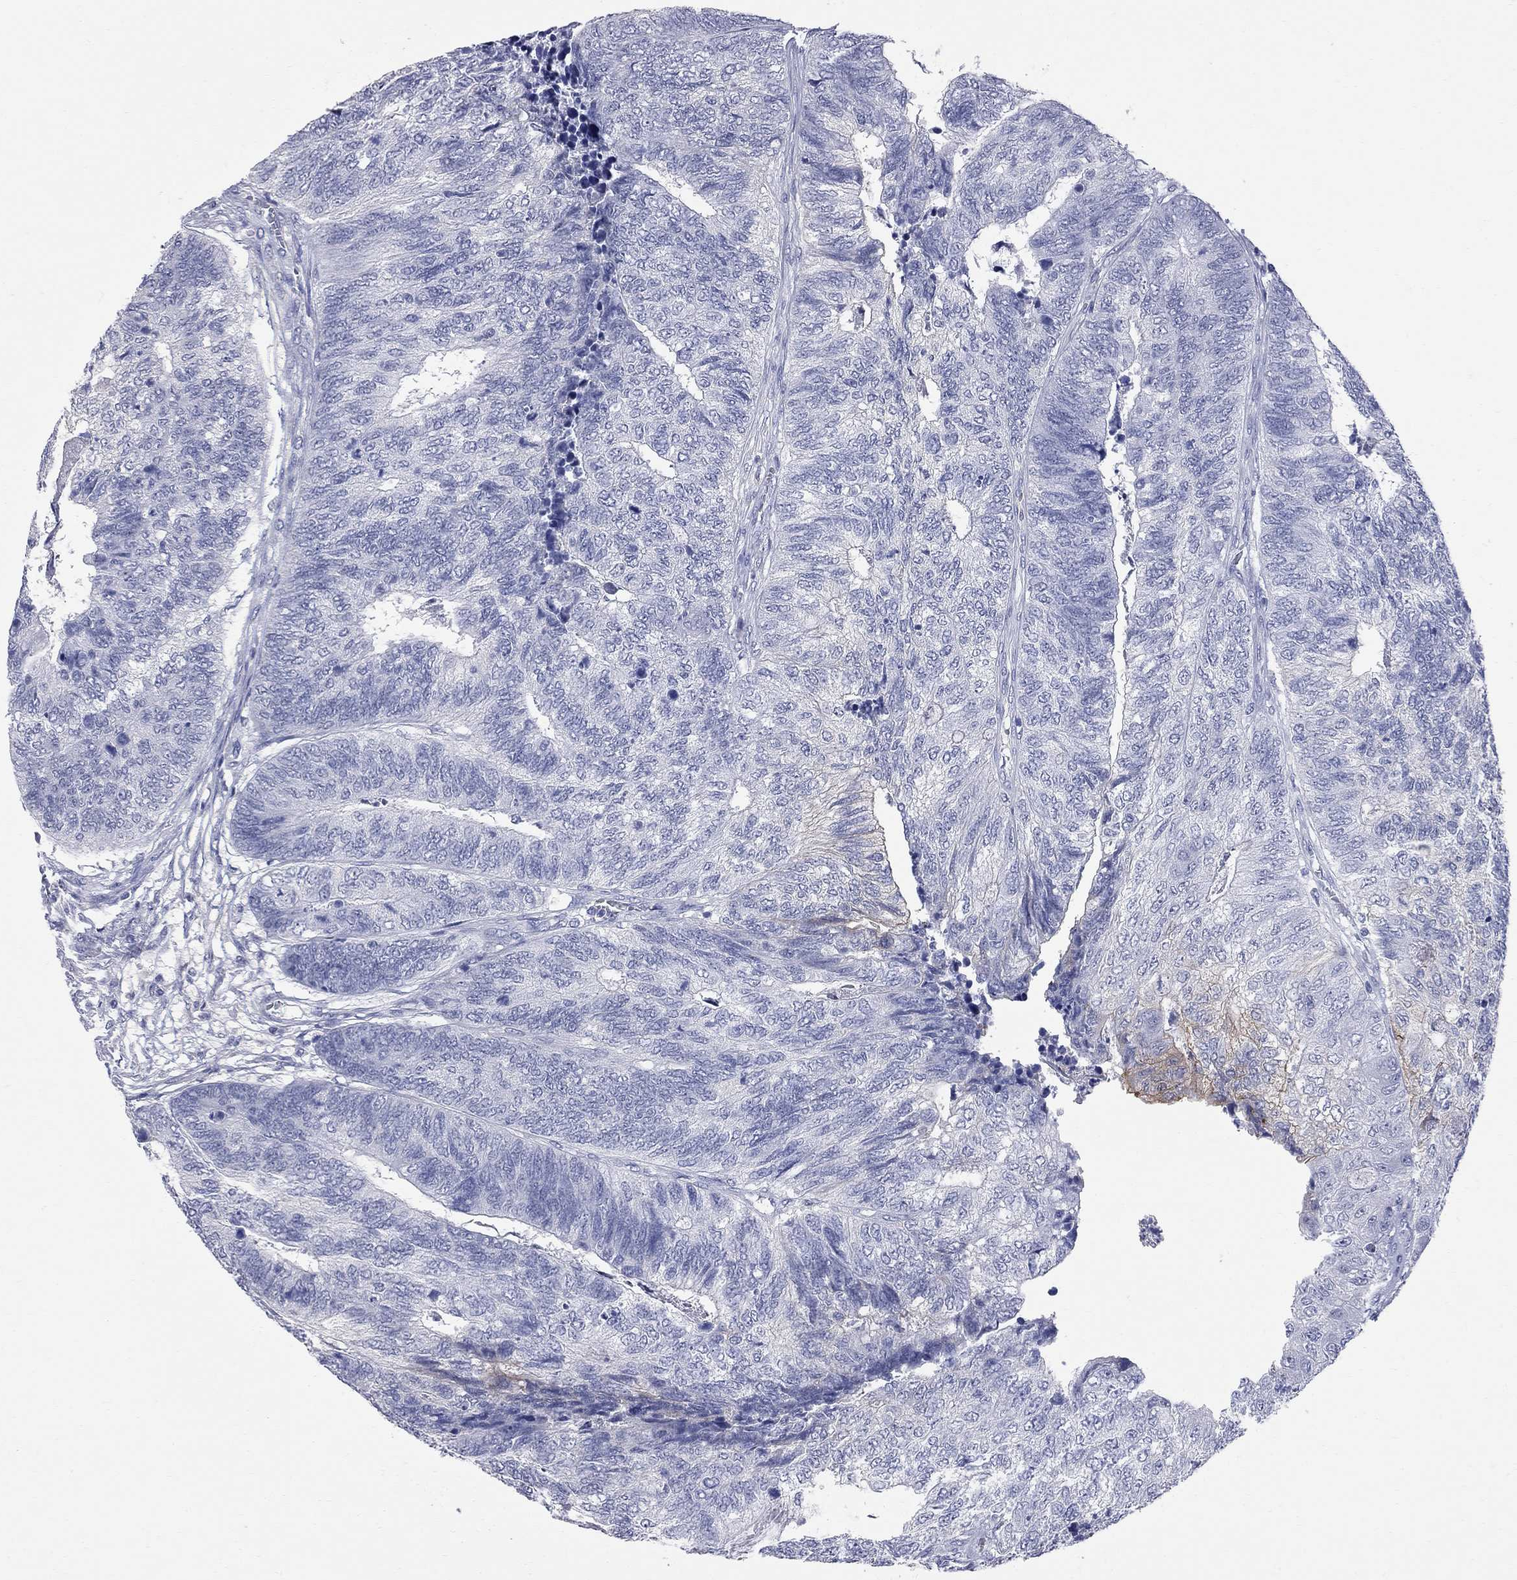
{"staining": {"intensity": "weak", "quantity": "<25%", "location": "cytoplasmic/membranous"}, "tissue": "colorectal cancer", "cell_type": "Tumor cells", "image_type": "cancer", "snomed": [{"axis": "morphology", "description": "Adenocarcinoma, NOS"}, {"axis": "topography", "description": "Colon"}], "caption": "A photomicrograph of adenocarcinoma (colorectal) stained for a protein displays no brown staining in tumor cells.", "gene": "FAM221B", "patient": {"sex": "female", "age": 67}}